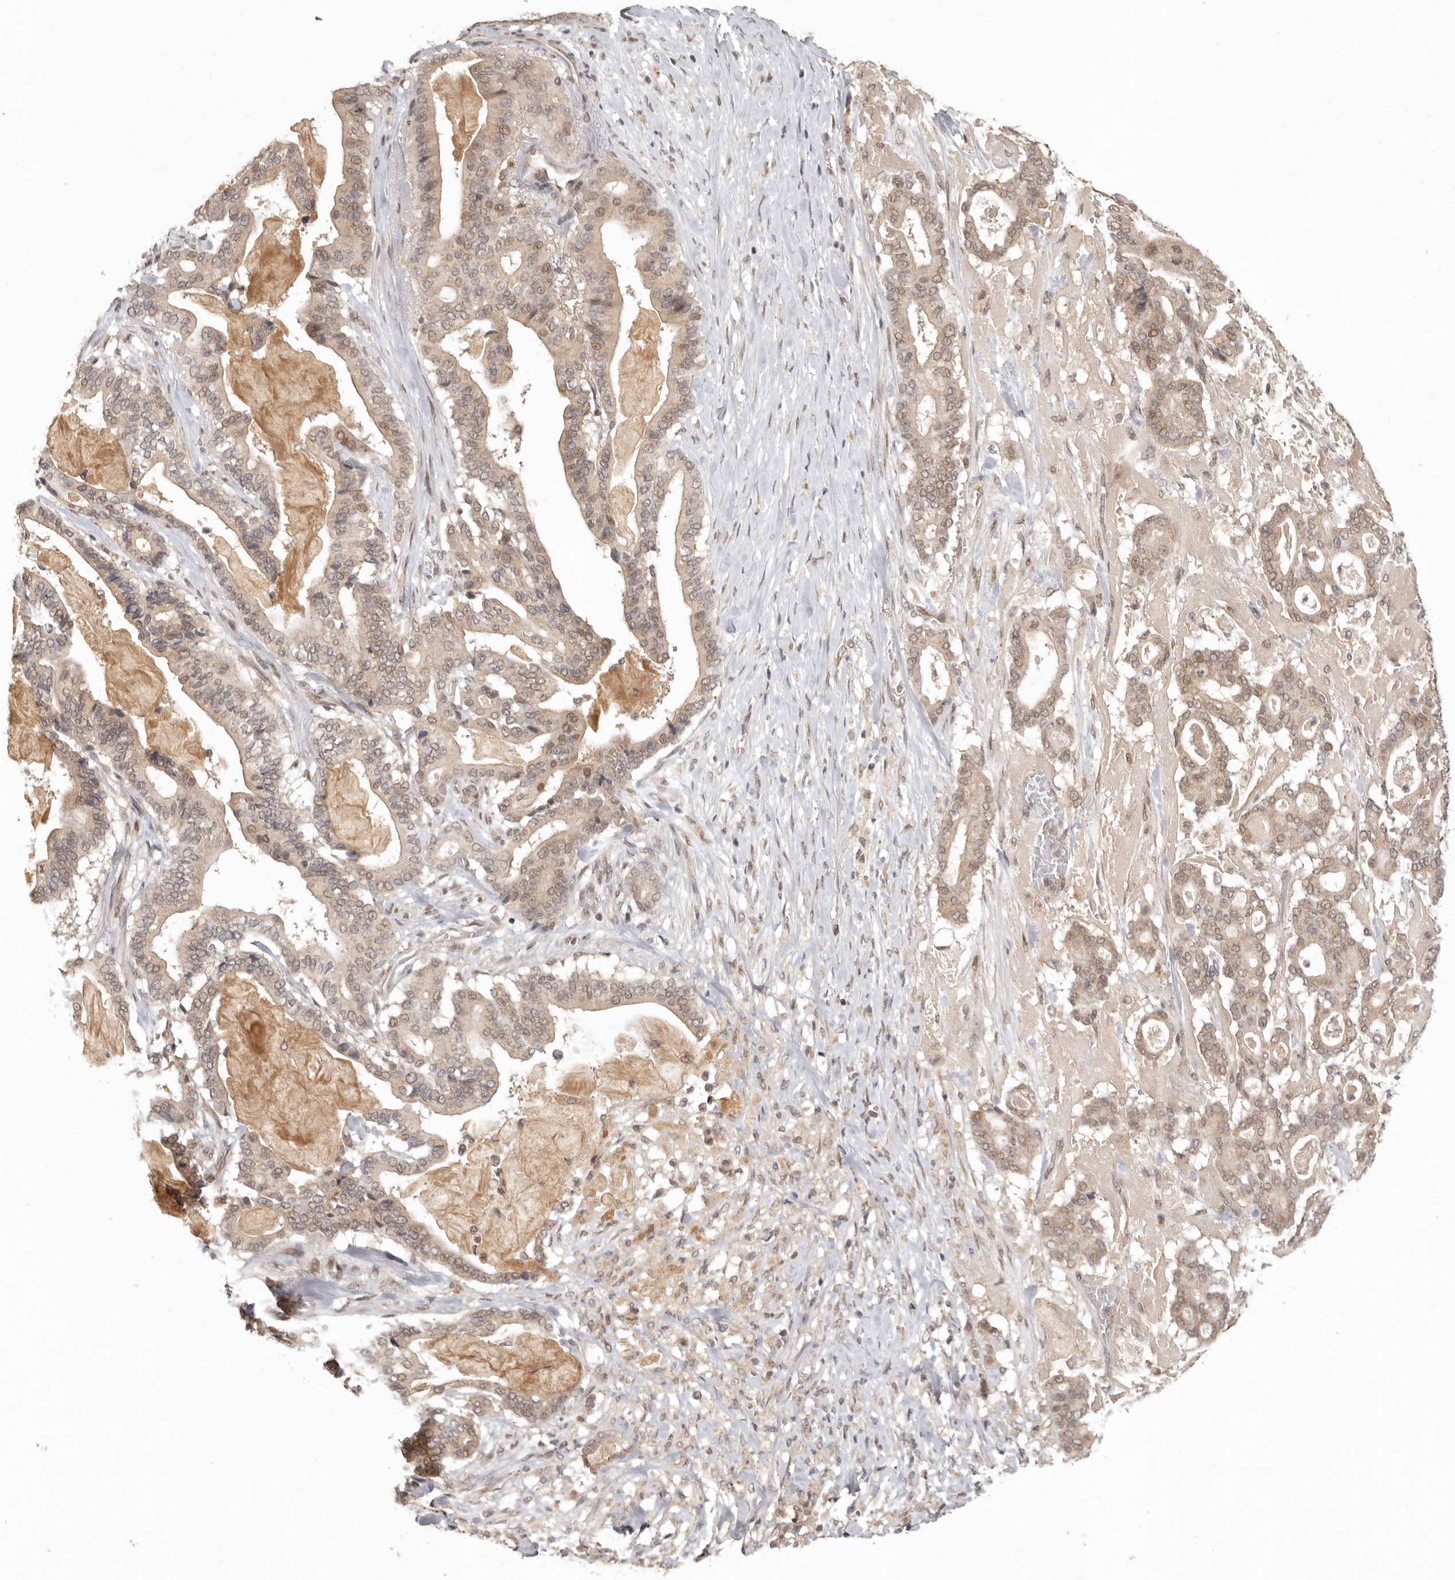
{"staining": {"intensity": "weak", "quantity": ">75%", "location": "cytoplasmic/membranous,nuclear"}, "tissue": "pancreatic cancer", "cell_type": "Tumor cells", "image_type": "cancer", "snomed": [{"axis": "morphology", "description": "Adenocarcinoma, NOS"}, {"axis": "topography", "description": "Pancreas"}], "caption": "IHC histopathology image of neoplastic tissue: pancreatic cancer stained using immunohistochemistry (IHC) displays low levels of weak protein expression localized specifically in the cytoplasmic/membranous and nuclear of tumor cells, appearing as a cytoplasmic/membranous and nuclear brown color.", "gene": "LRRC75A", "patient": {"sex": "male", "age": 63}}